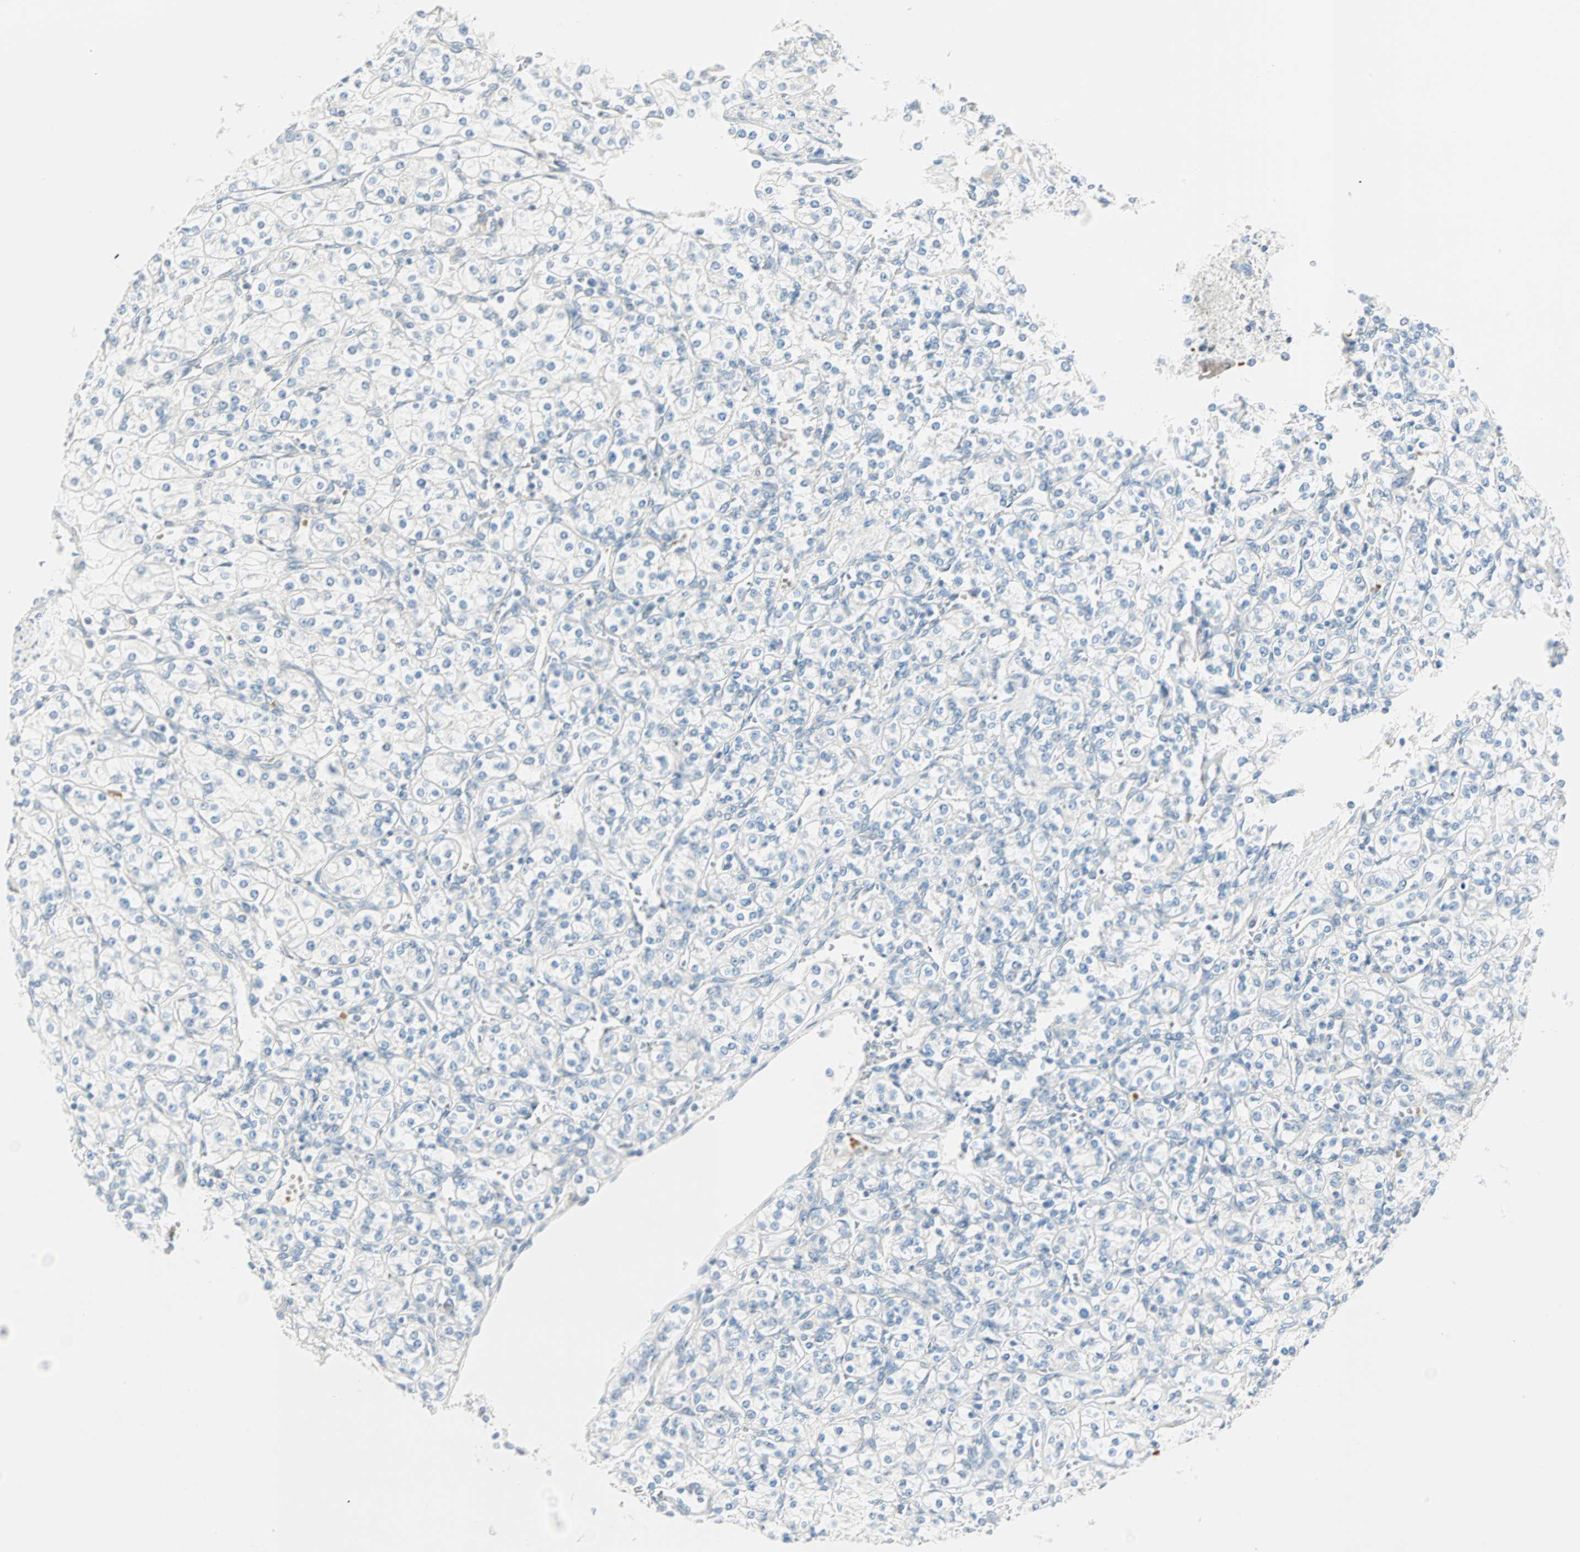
{"staining": {"intensity": "negative", "quantity": "none", "location": "none"}, "tissue": "renal cancer", "cell_type": "Tumor cells", "image_type": "cancer", "snomed": [{"axis": "morphology", "description": "Adenocarcinoma, NOS"}, {"axis": "topography", "description": "Kidney"}], "caption": "Human renal cancer stained for a protein using immunohistochemistry displays no expression in tumor cells.", "gene": "BCAN", "patient": {"sex": "male", "age": 77}}